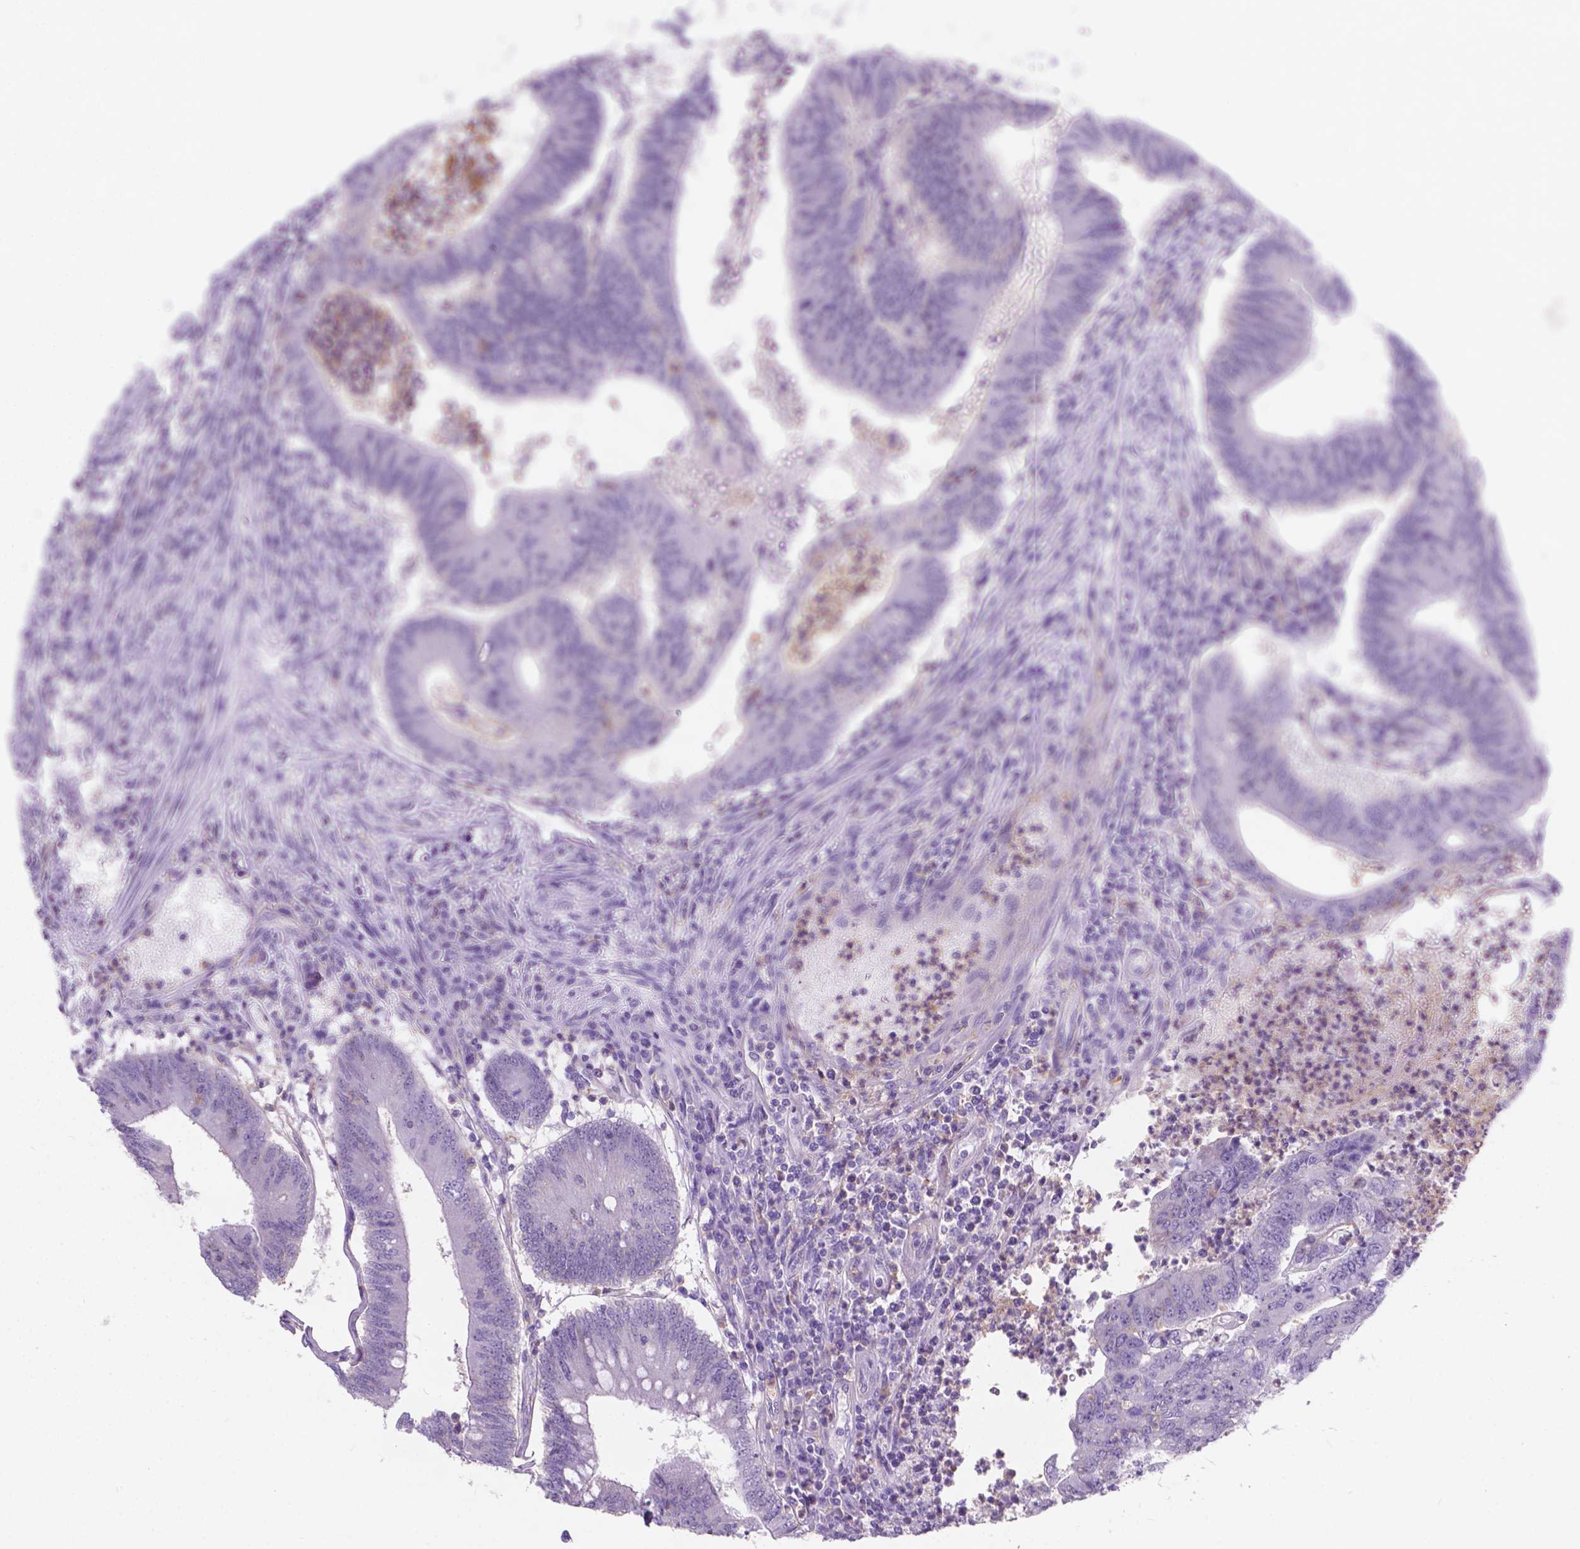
{"staining": {"intensity": "negative", "quantity": "none", "location": "none"}, "tissue": "colorectal cancer", "cell_type": "Tumor cells", "image_type": "cancer", "snomed": [{"axis": "morphology", "description": "Adenocarcinoma, NOS"}, {"axis": "topography", "description": "Colon"}], "caption": "A photomicrograph of colorectal cancer (adenocarcinoma) stained for a protein displays no brown staining in tumor cells. (IHC, brightfield microscopy, high magnification).", "gene": "KIAA0040", "patient": {"sex": "female", "age": 70}}